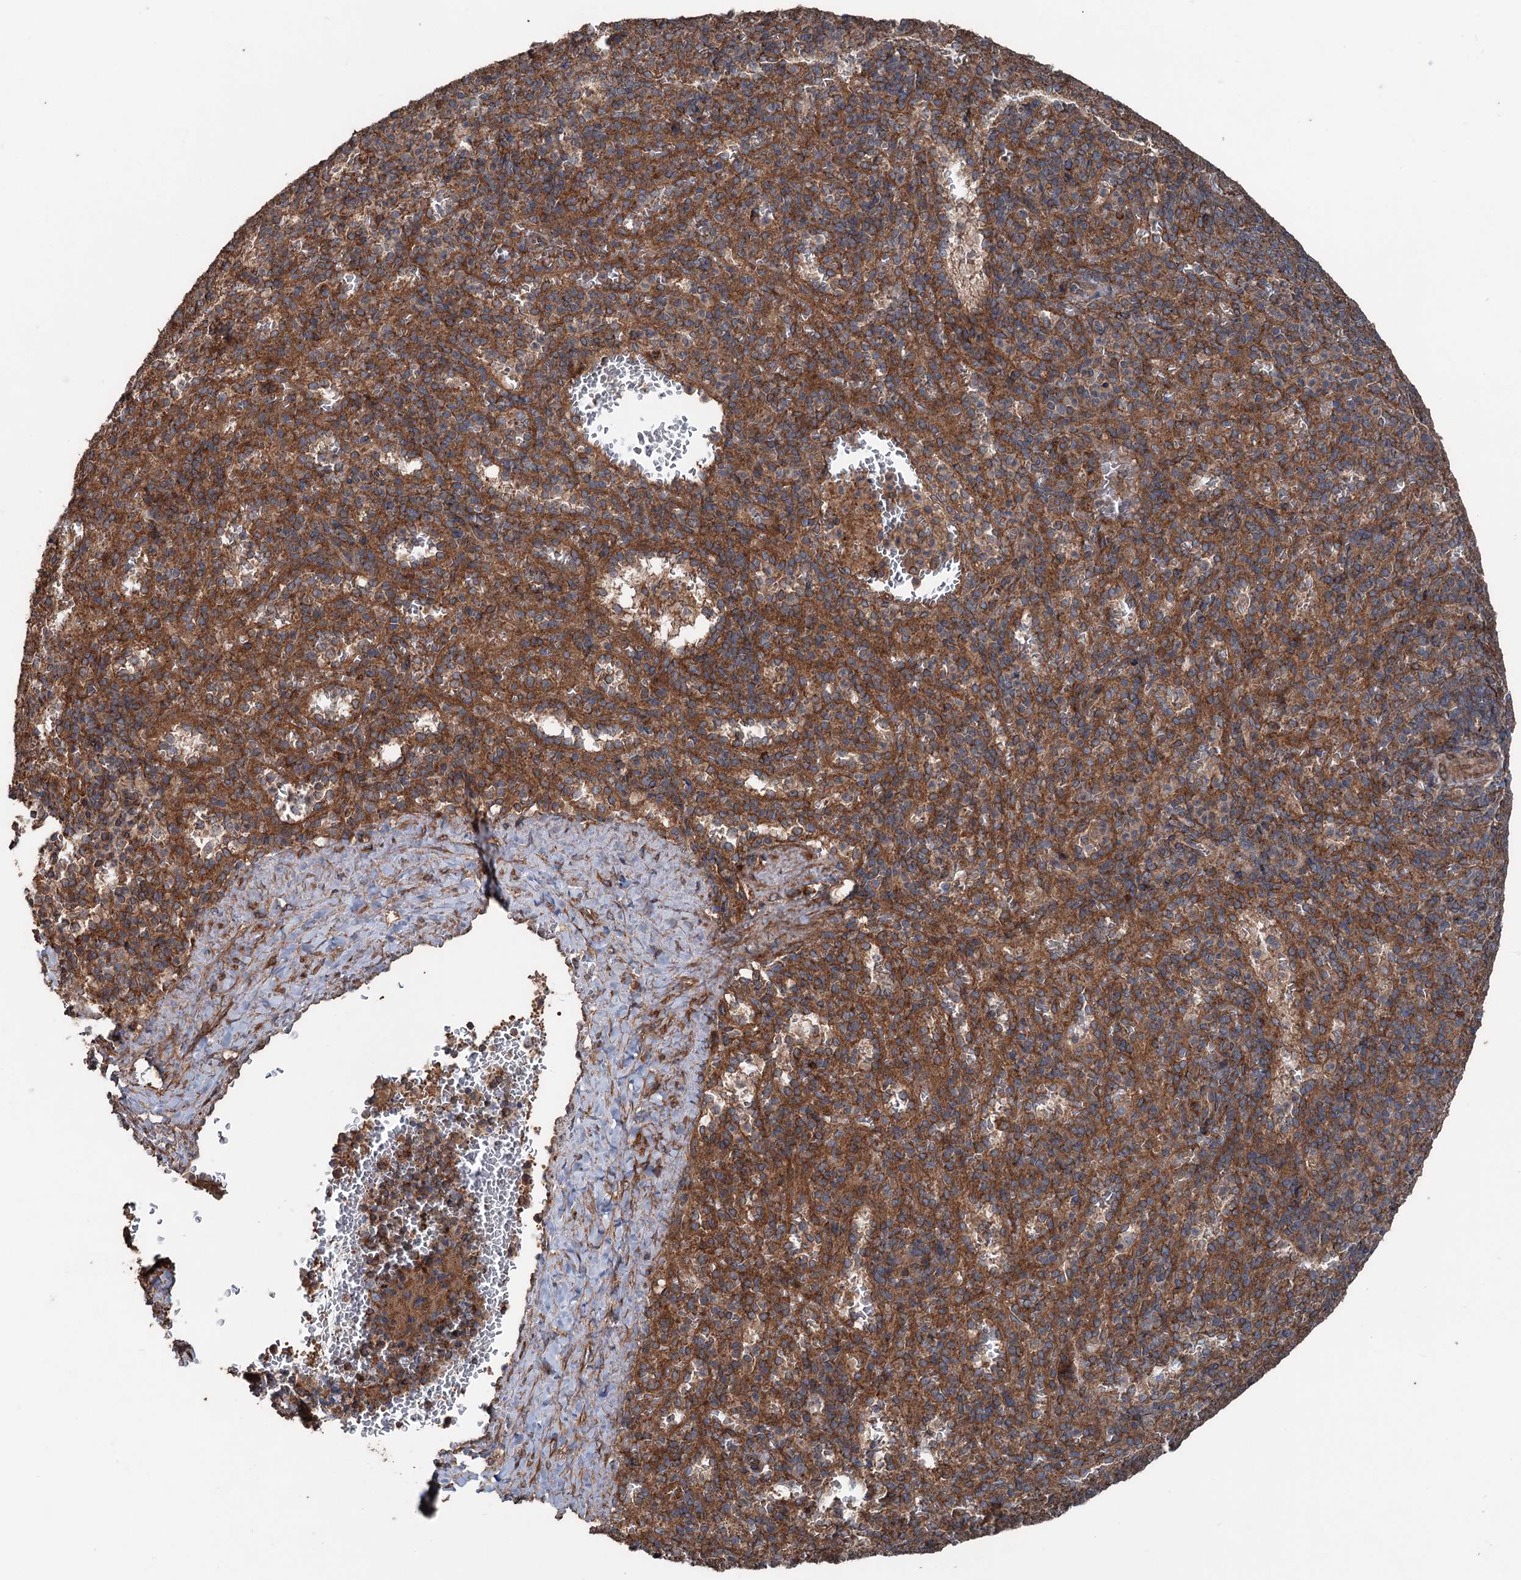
{"staining": {"intensity": "moderate", "quantity": ">75%", "location": "cytoplasmic/membranous"}, "tissue": "spleen", "cell_type": "Cells in red pulp", "image_type": "normal", "snomed": [{"axis": "morphology", "description": "Normal tissue, NOS"}, {"axis": "topography", "description": "Spleen"}], "caption": "The photomicrograph reveals staining of unremarkable spleen, revealing moderate cytoplasmic/membranous protein expression (brown color) within cells in red pulp. The staining is performed using DAB (3,3'-diaminobenzidine) brown chromogen to label protein expression. The nuclei are counter-stained blue using hematoxylin.", "gene": "RNF214", "patient": {"sex": "female", "age": 21}}